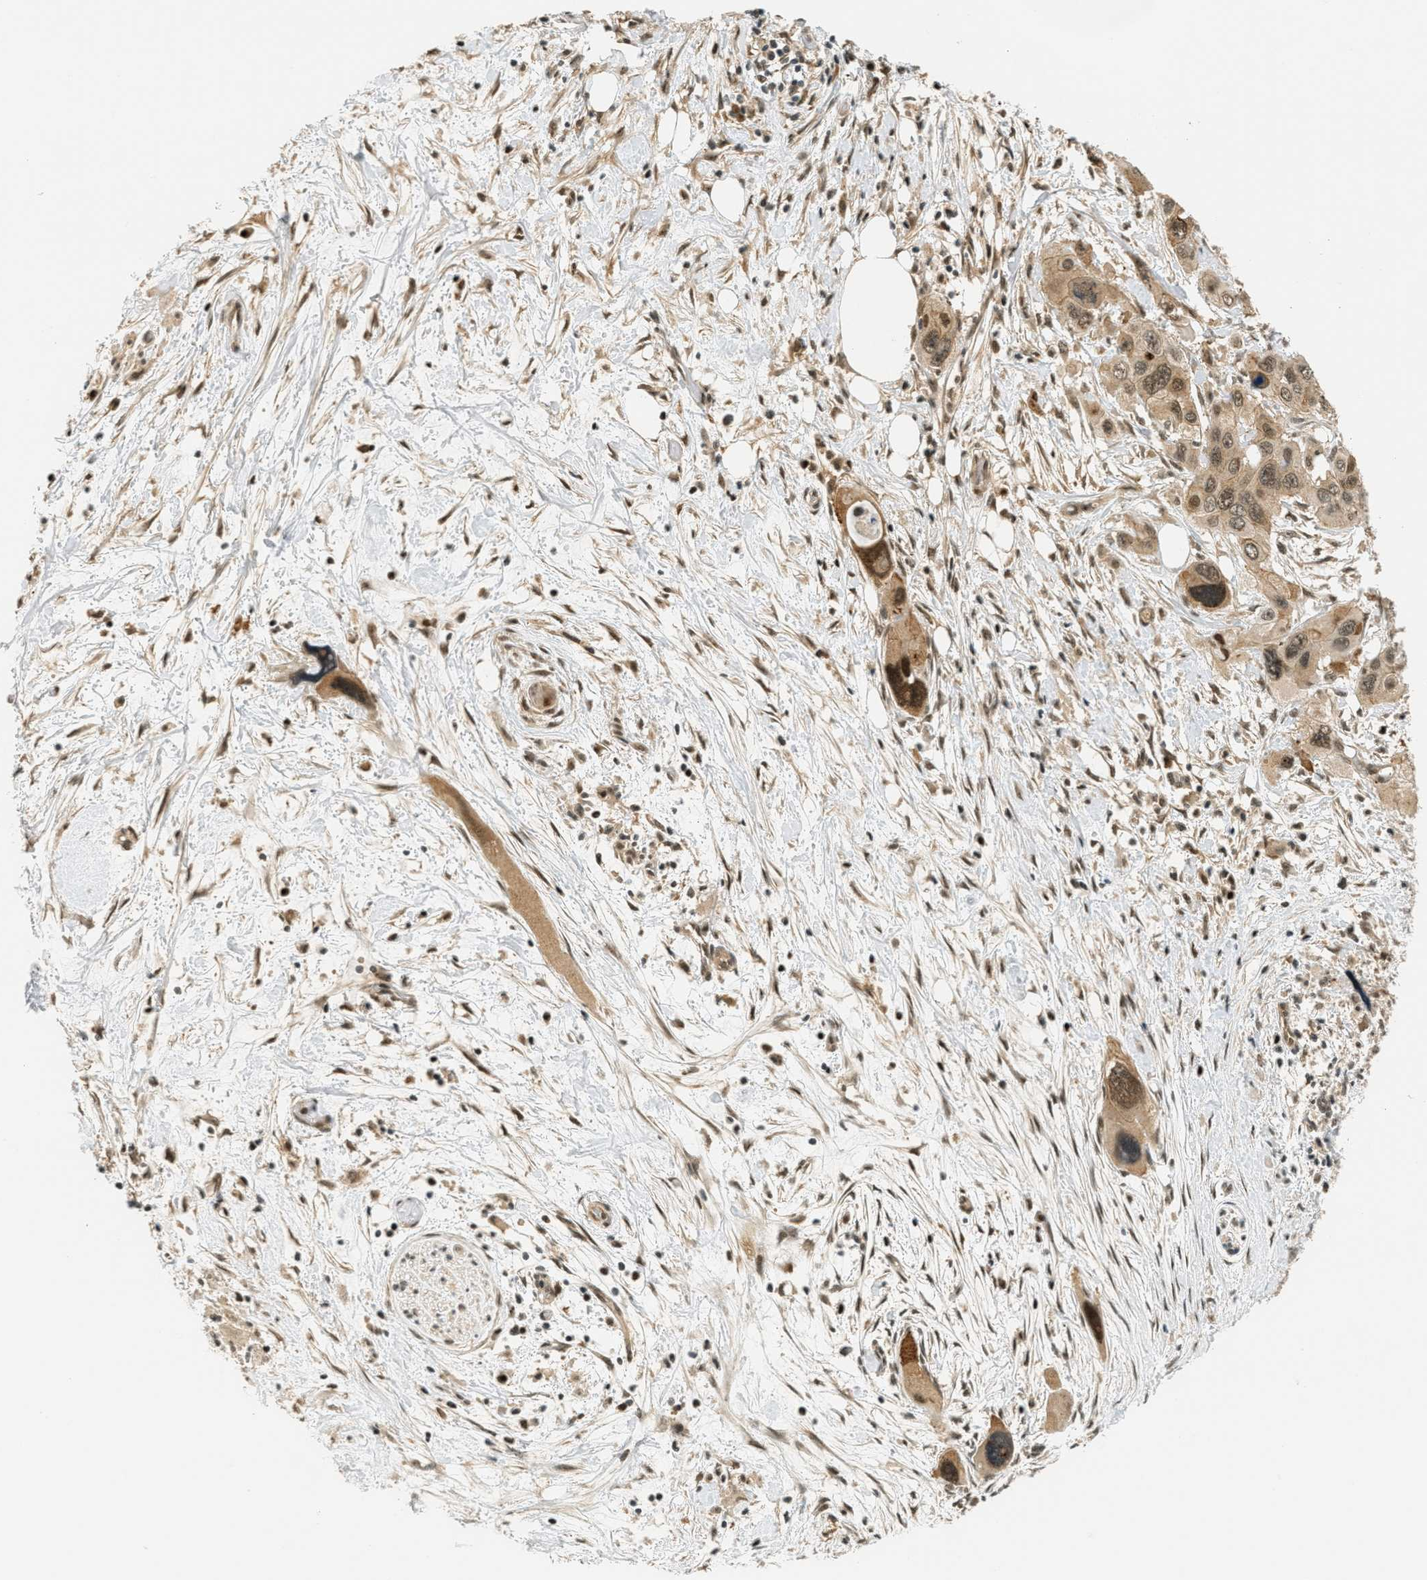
{"staining": {"intensity": "moderate", "quantity": ">75%", "location": "cytoplasmic/membranous,nuclear"}, "tissue": "pancreatic cancer", "cell_type": "Tumor cells", "image_type": "cancer", "snomed": [{"axis": "morphology", "description": "Adenocarcinoma, NOS"}, {"axis": "topography", "description": "Pancreas"}], "caption": "IHC image of neoplastic tissue: human pancreatic cancer stained using immunohistochemistry (IHC) exhibits medium levels of moderate protein expression localized specifically in the cytoplasmic/membranous and nuclear of tumor cells, appearing as a cytoplasmic/membranous and nuclear brown color.", "gene": "FOXM1", "patient": {"sex": "male", "age": 73}}